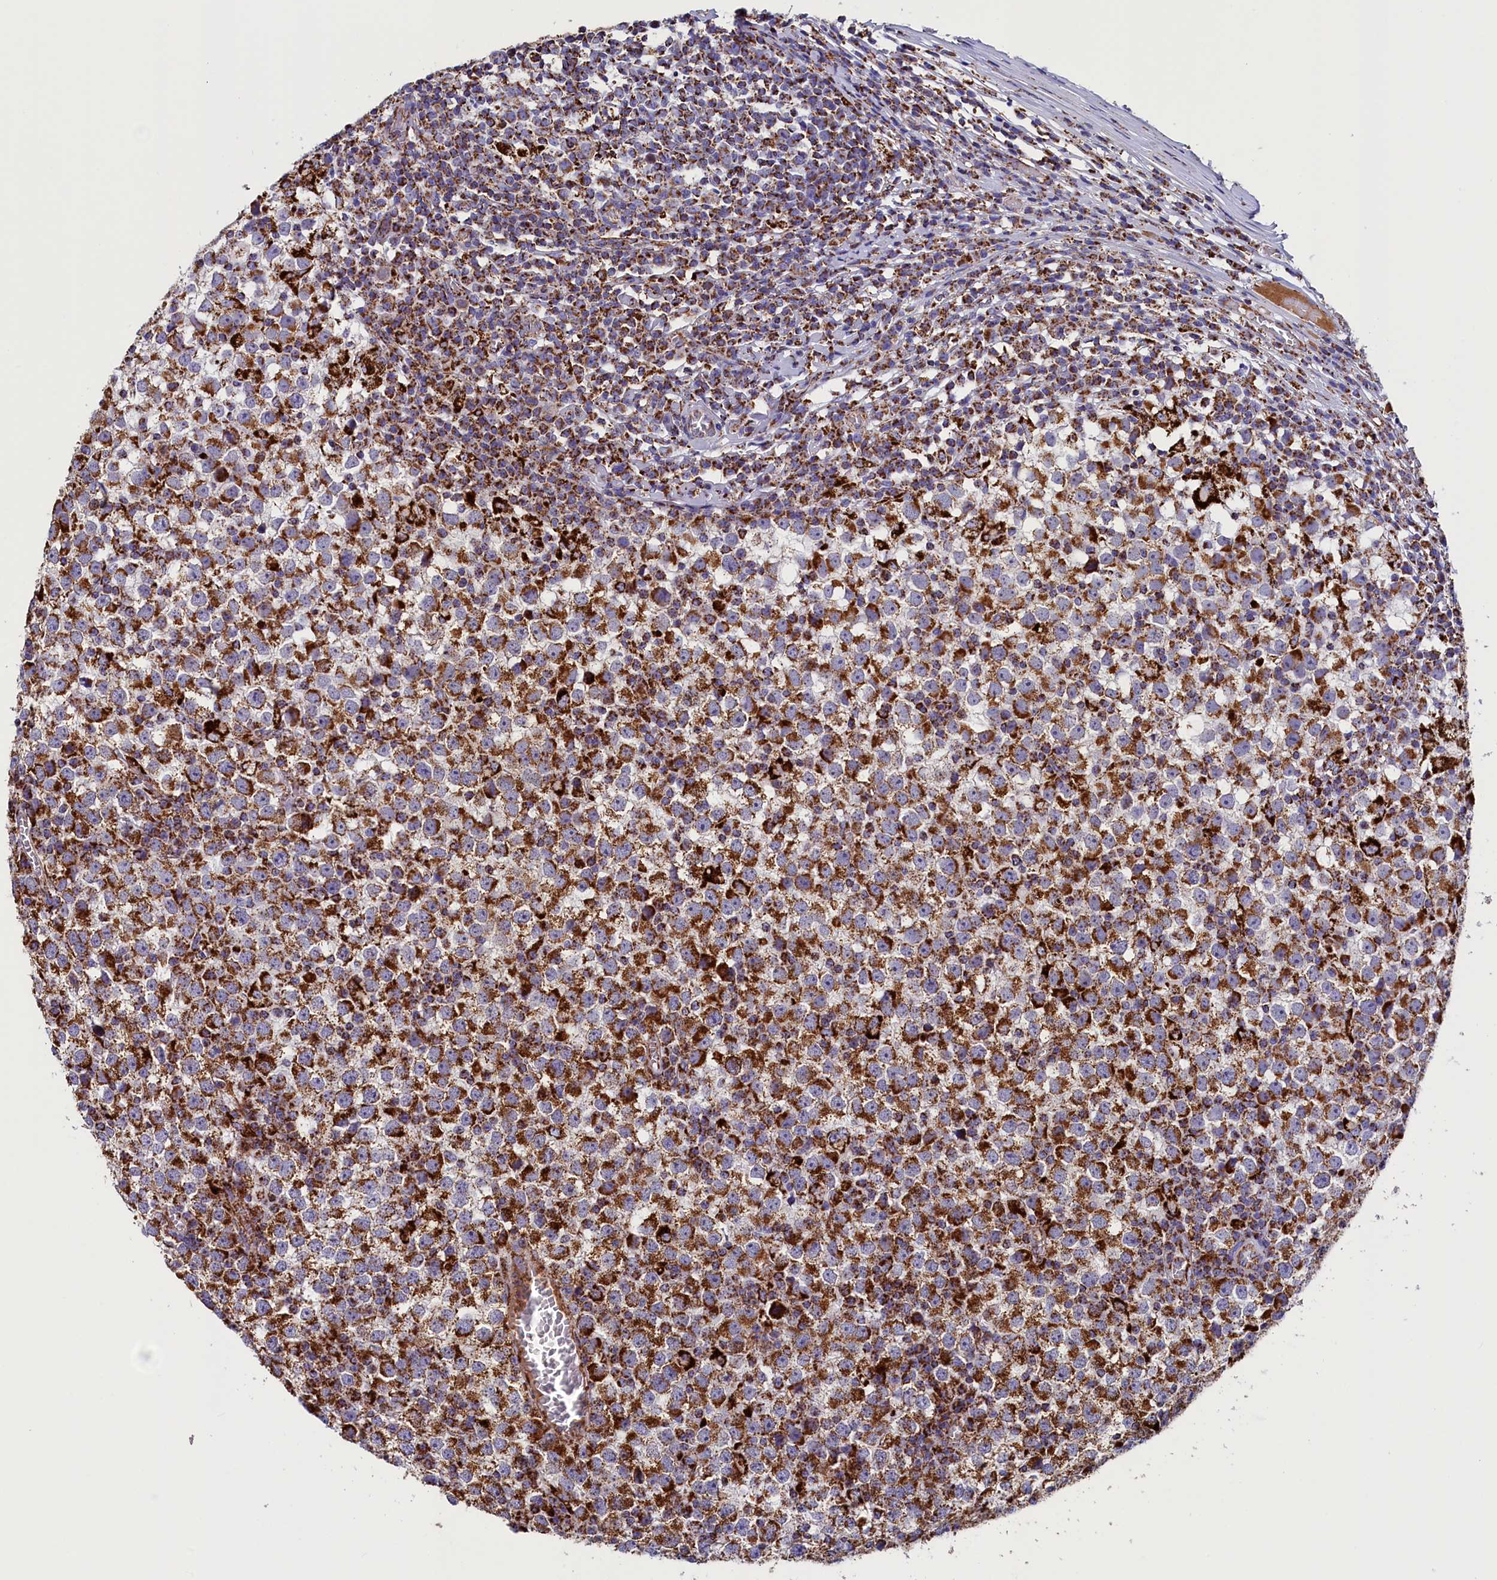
{"staining": {"intensity": "strong", "quantity": ">75%", "location": "cytoplasmic/membranous"}, "tissue": "testis cancer", "cell_type": "Tumor cells", "image_type": "cancer", "snomed": [{"axis": "morphology", "description": "Seminoma, NOS"}, {"axis": "topography", "description": "Testis"}], "caption": "Protein staining displays strong cytoplasmic/membranous positivity in approximately >75% of tumor cells in seminoma (testis). The protein of interest is shown in brown color, while the nuclei are stained blue.", "gene": "SLC39A3", "patient": {"sex": "male", "age": 65}}